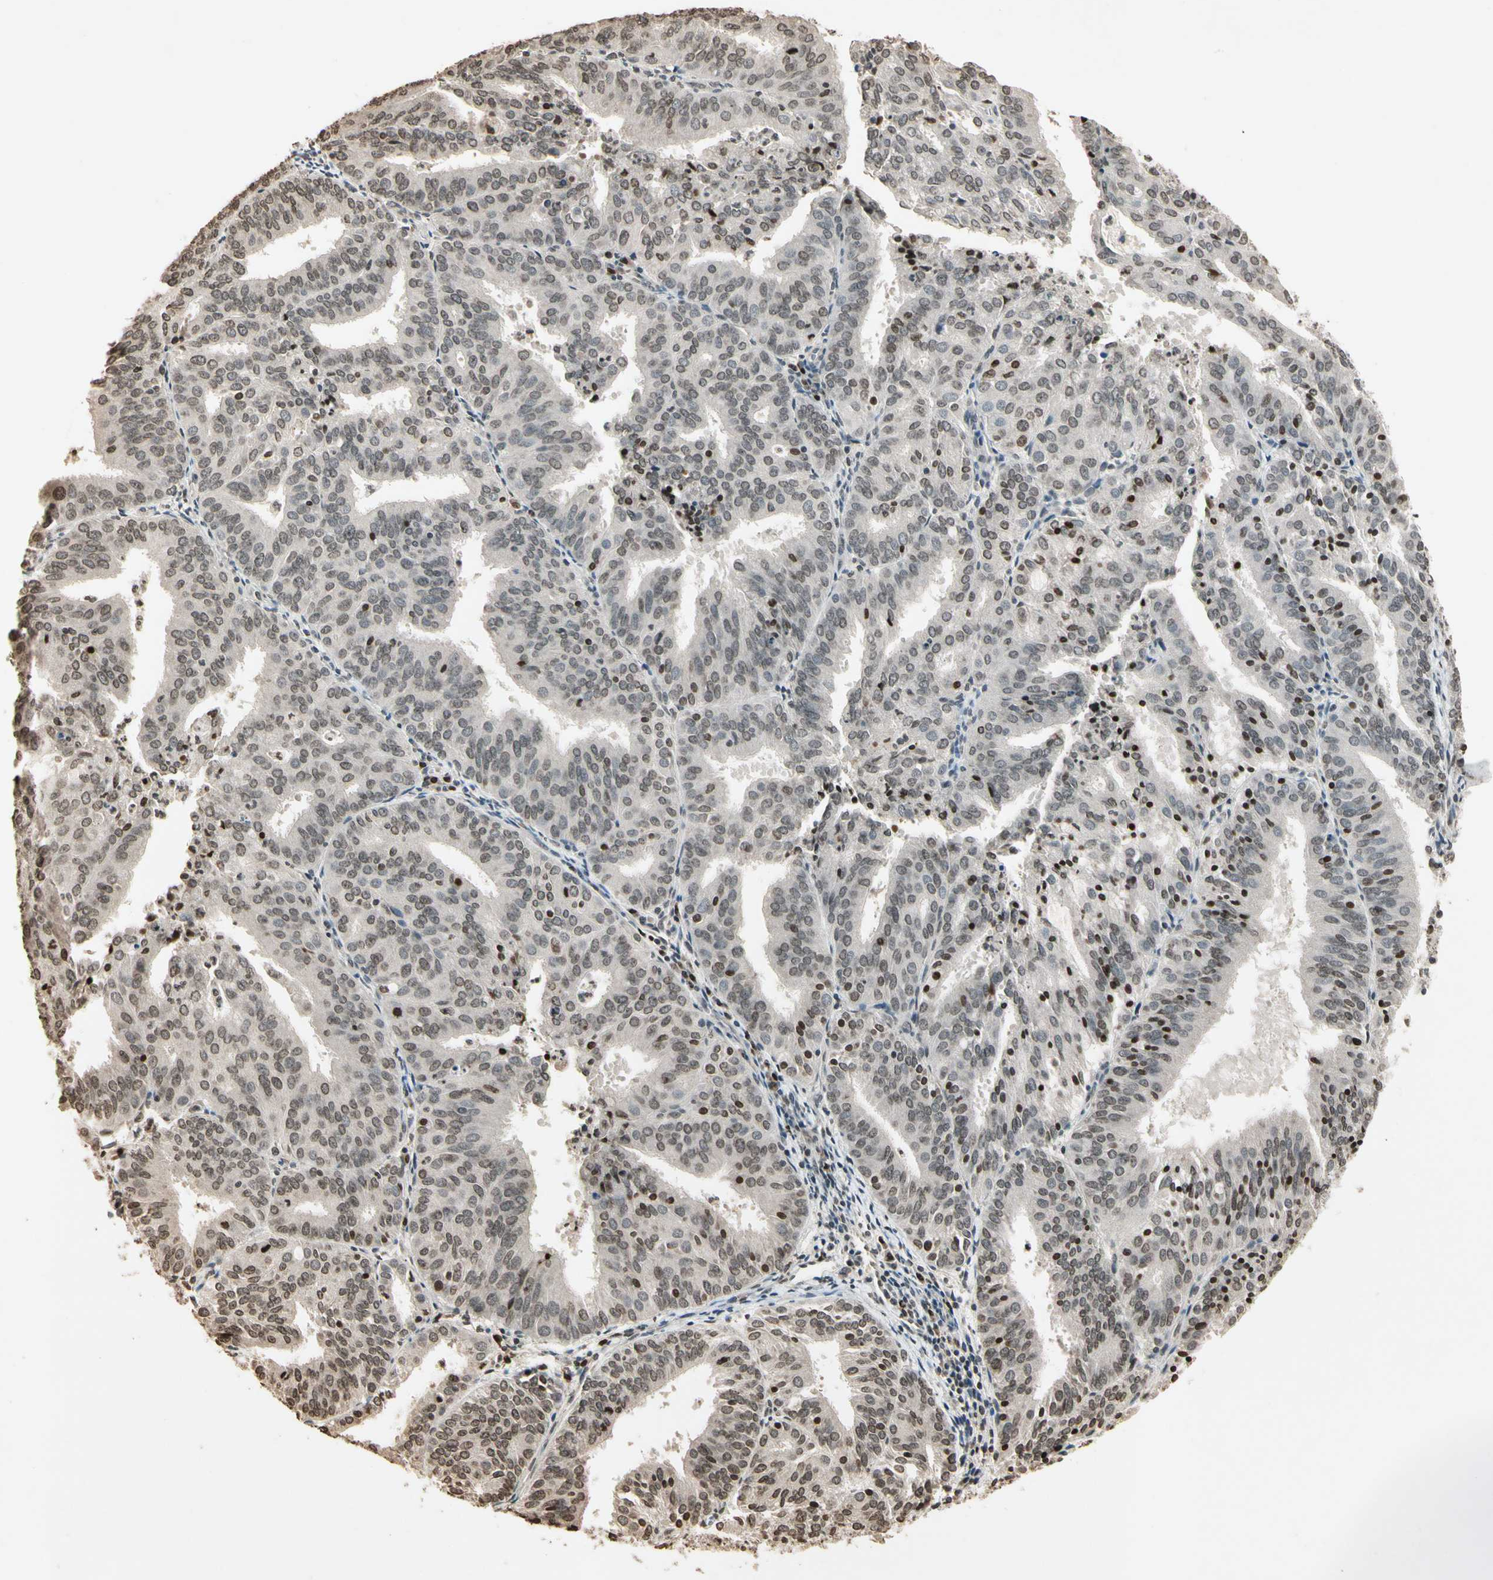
{"staining": {"intensity": "weak", "quantity": "25%-75%", "location": "cytoplasmic/membranous,nuclear"}, "tissue": "endometrial cancer", "cell_type": "Tumor cells", "image_type": "cancer", "snomed": [{"axis": "morphology", "description": "Adenocarcinoma, NOS"}, {"axis": "topography", "description": "Uterus"}], "caption": "Human endometrial cancer (adenocarcinoma) stained with a brown dye demonstrates weak cytoplasmic/membranous and nuclear positive expression in approximately 25%-75% of tumor cells.", "gene": "TOP1", "patient": {"sex": "female", "age": 60}}